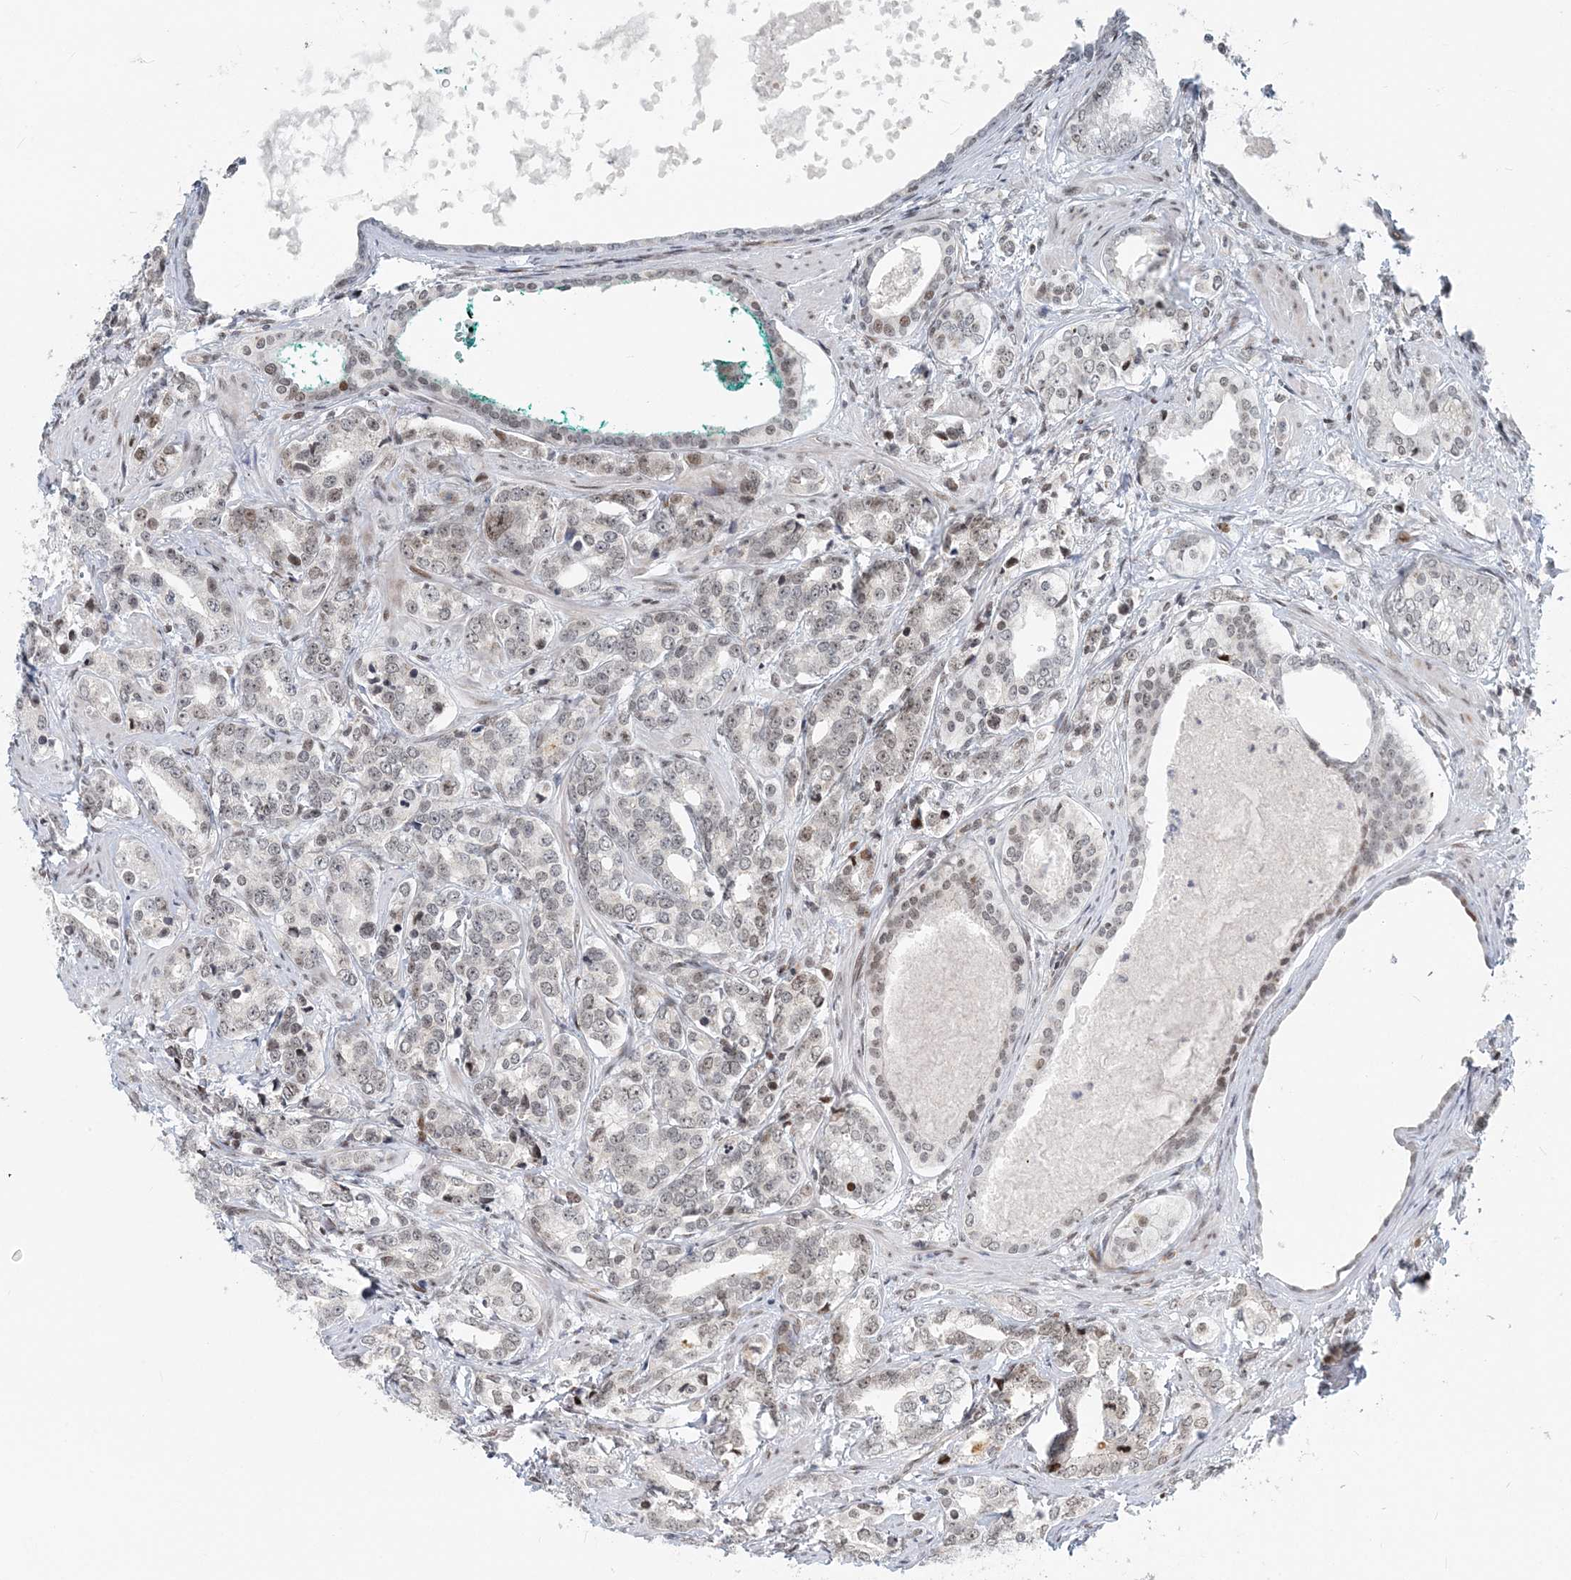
{"staining": {"intensity": "moderate", "quantity": "25%-75%", "location": "nuclear"}, "tissue": "prostate cancer", "cell_type": "Tumor cells", "image_type": "cancer", "snomed": [{"axis": "morphology", "description": "Adenocarcinoma, High grade"}, {"axis": "topography", "description": "Prostate"}], "caption": "The immunohistochemical stain shows moderate nuclear positivity in tumor cells of high-grade adenocarcinoma (prostate) tissue.", "gene": "BAZ1B", "patient": {"sex": "male", "age": 62}}